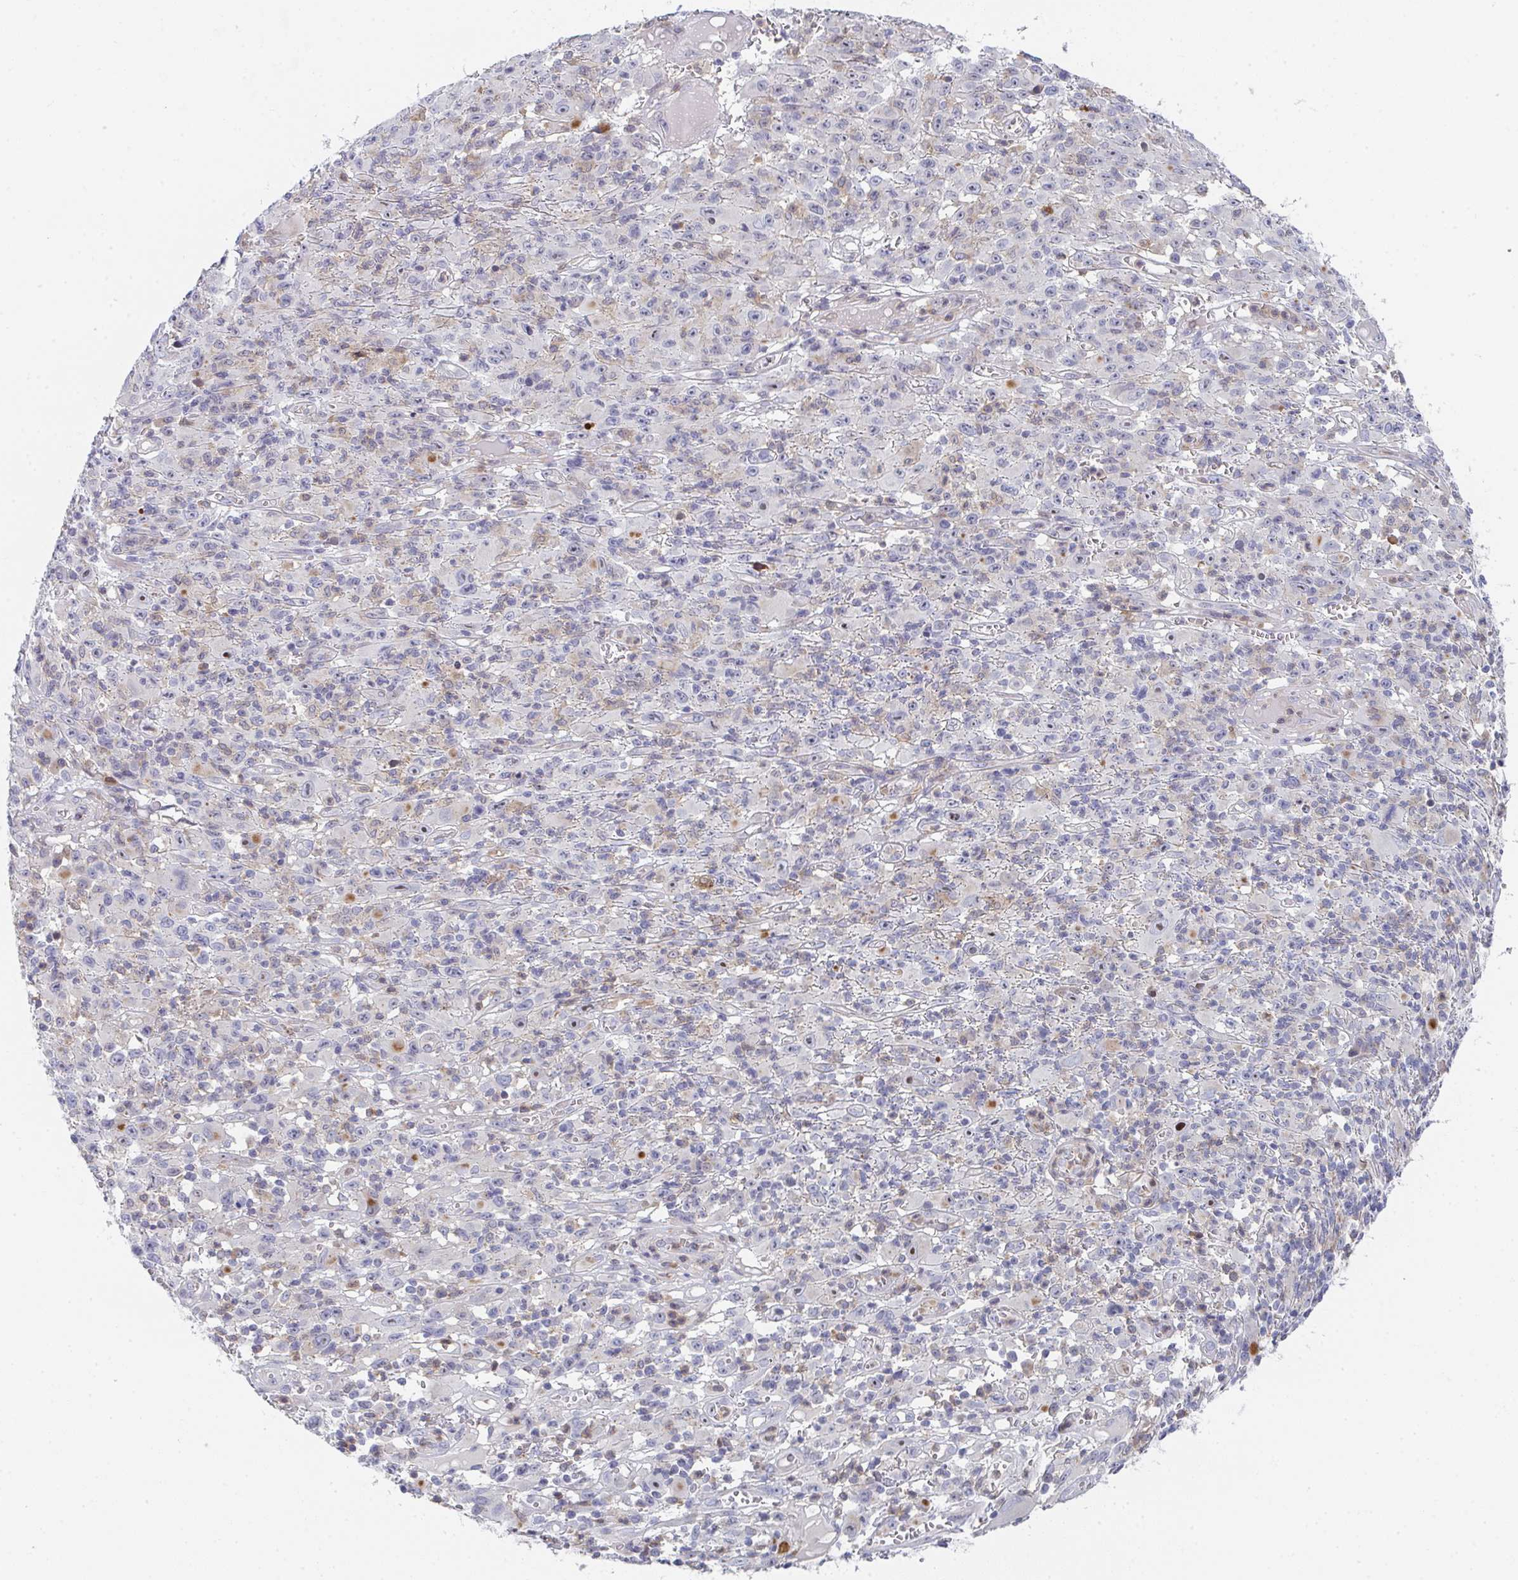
{"staining": {"intensity": "negative", "quantity": "none", "location": "none"}, "tissue": "melanoma", "cell_type": "Tumor cells", "image_type": "cancer", "snomed": [{"axis": "morphology", "description": "Malignant melanoma, NOS"}, {"axis": "topography", "description": "Skin"}], "caption": "Immunohistochemistry (IHC) photomicrograph of melanoma stained for a protein (brown), which reveals no positivity in tumor cells.", "gene": "KLHL33", "patient": {"sex": "male", "age": 46}}